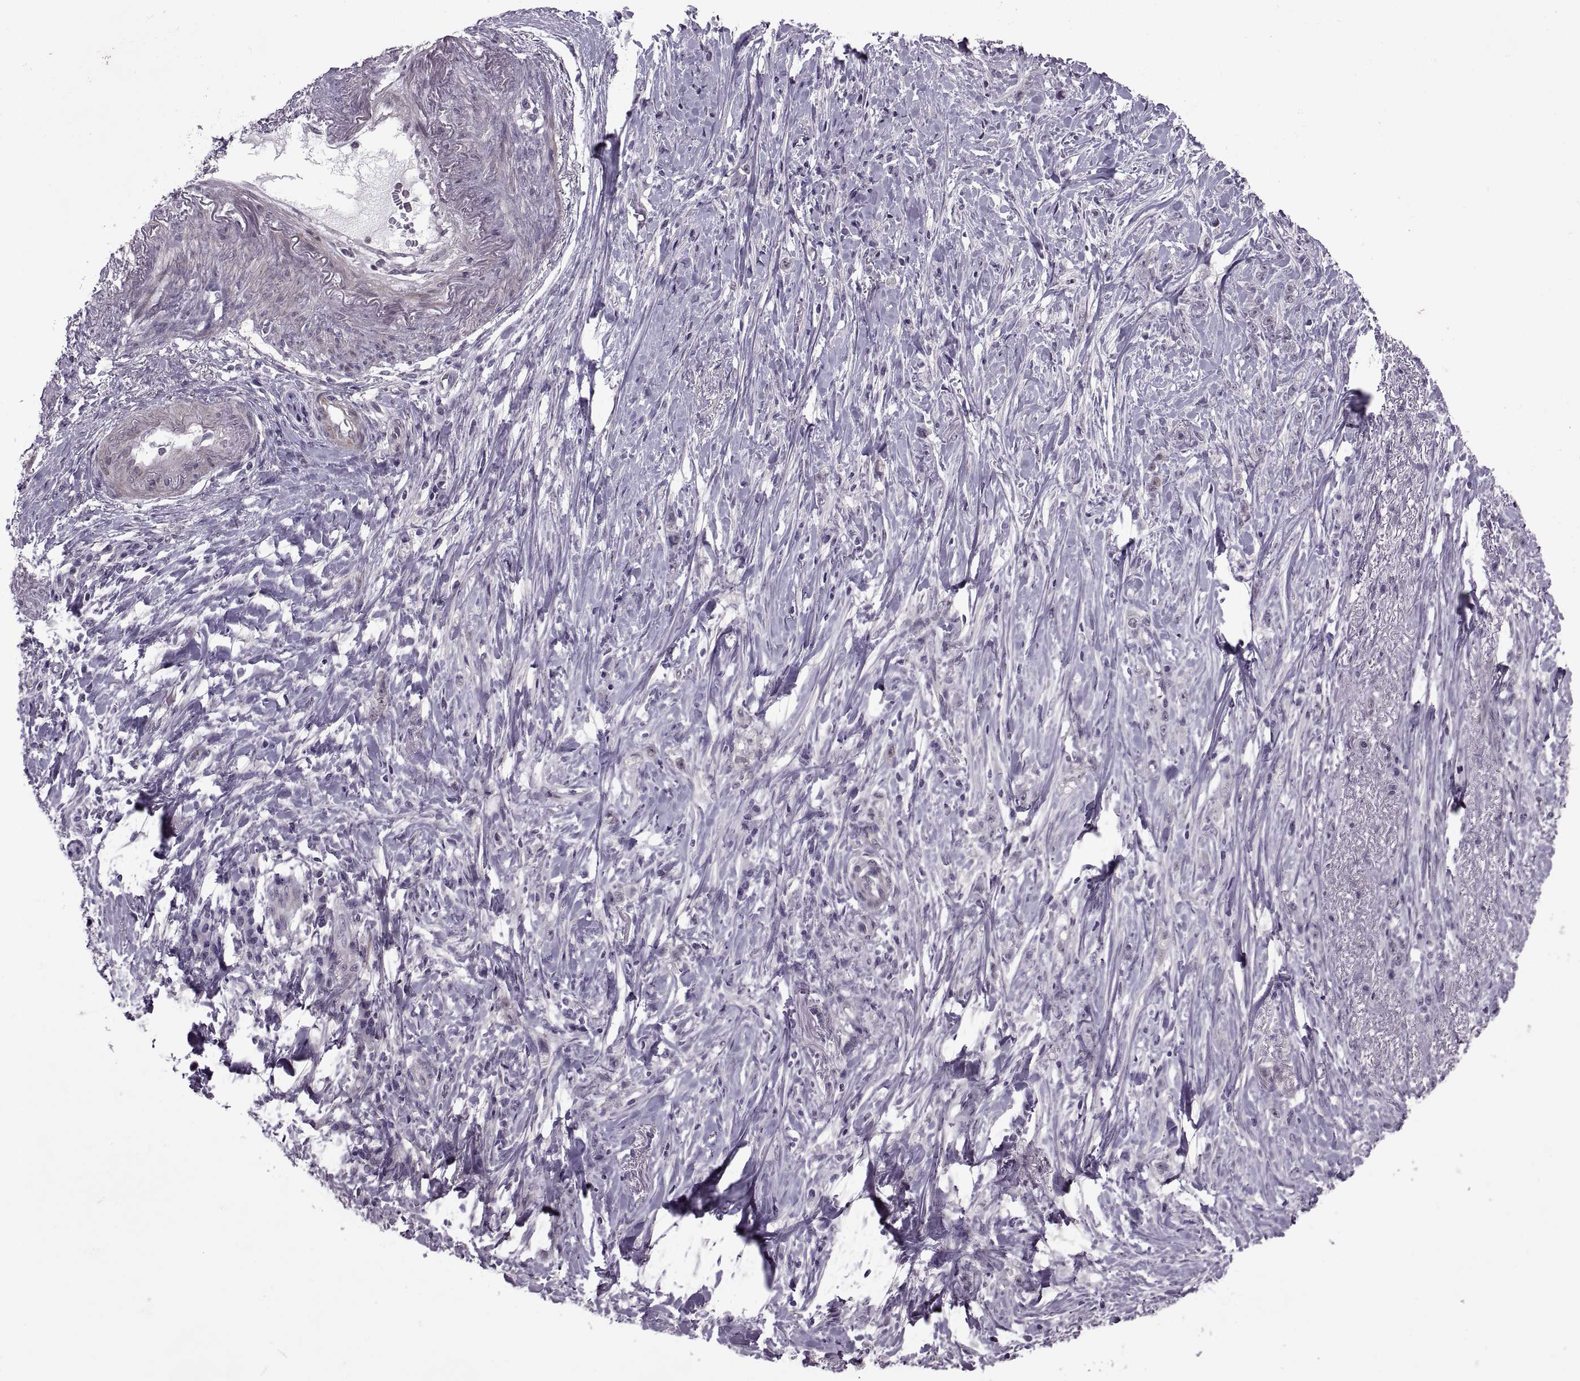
{"staining": {"intensity": "negative", "quantity": "none", "location": "none"}, "tissue": "stomach cancer", "cell_type": "Tumor cells", "image_type": "cancer", "snomed": [{"axis": "morphology", "description": "Adenocarcinoma, NOS"}, {"axis": "topography", "description": "Stomach, lower"}], "caption": "Tumor cells are negative for brown protein staining in stomach cancer.", "gene": "ODF3", "patient": {"sex": "male", "age": 88}}